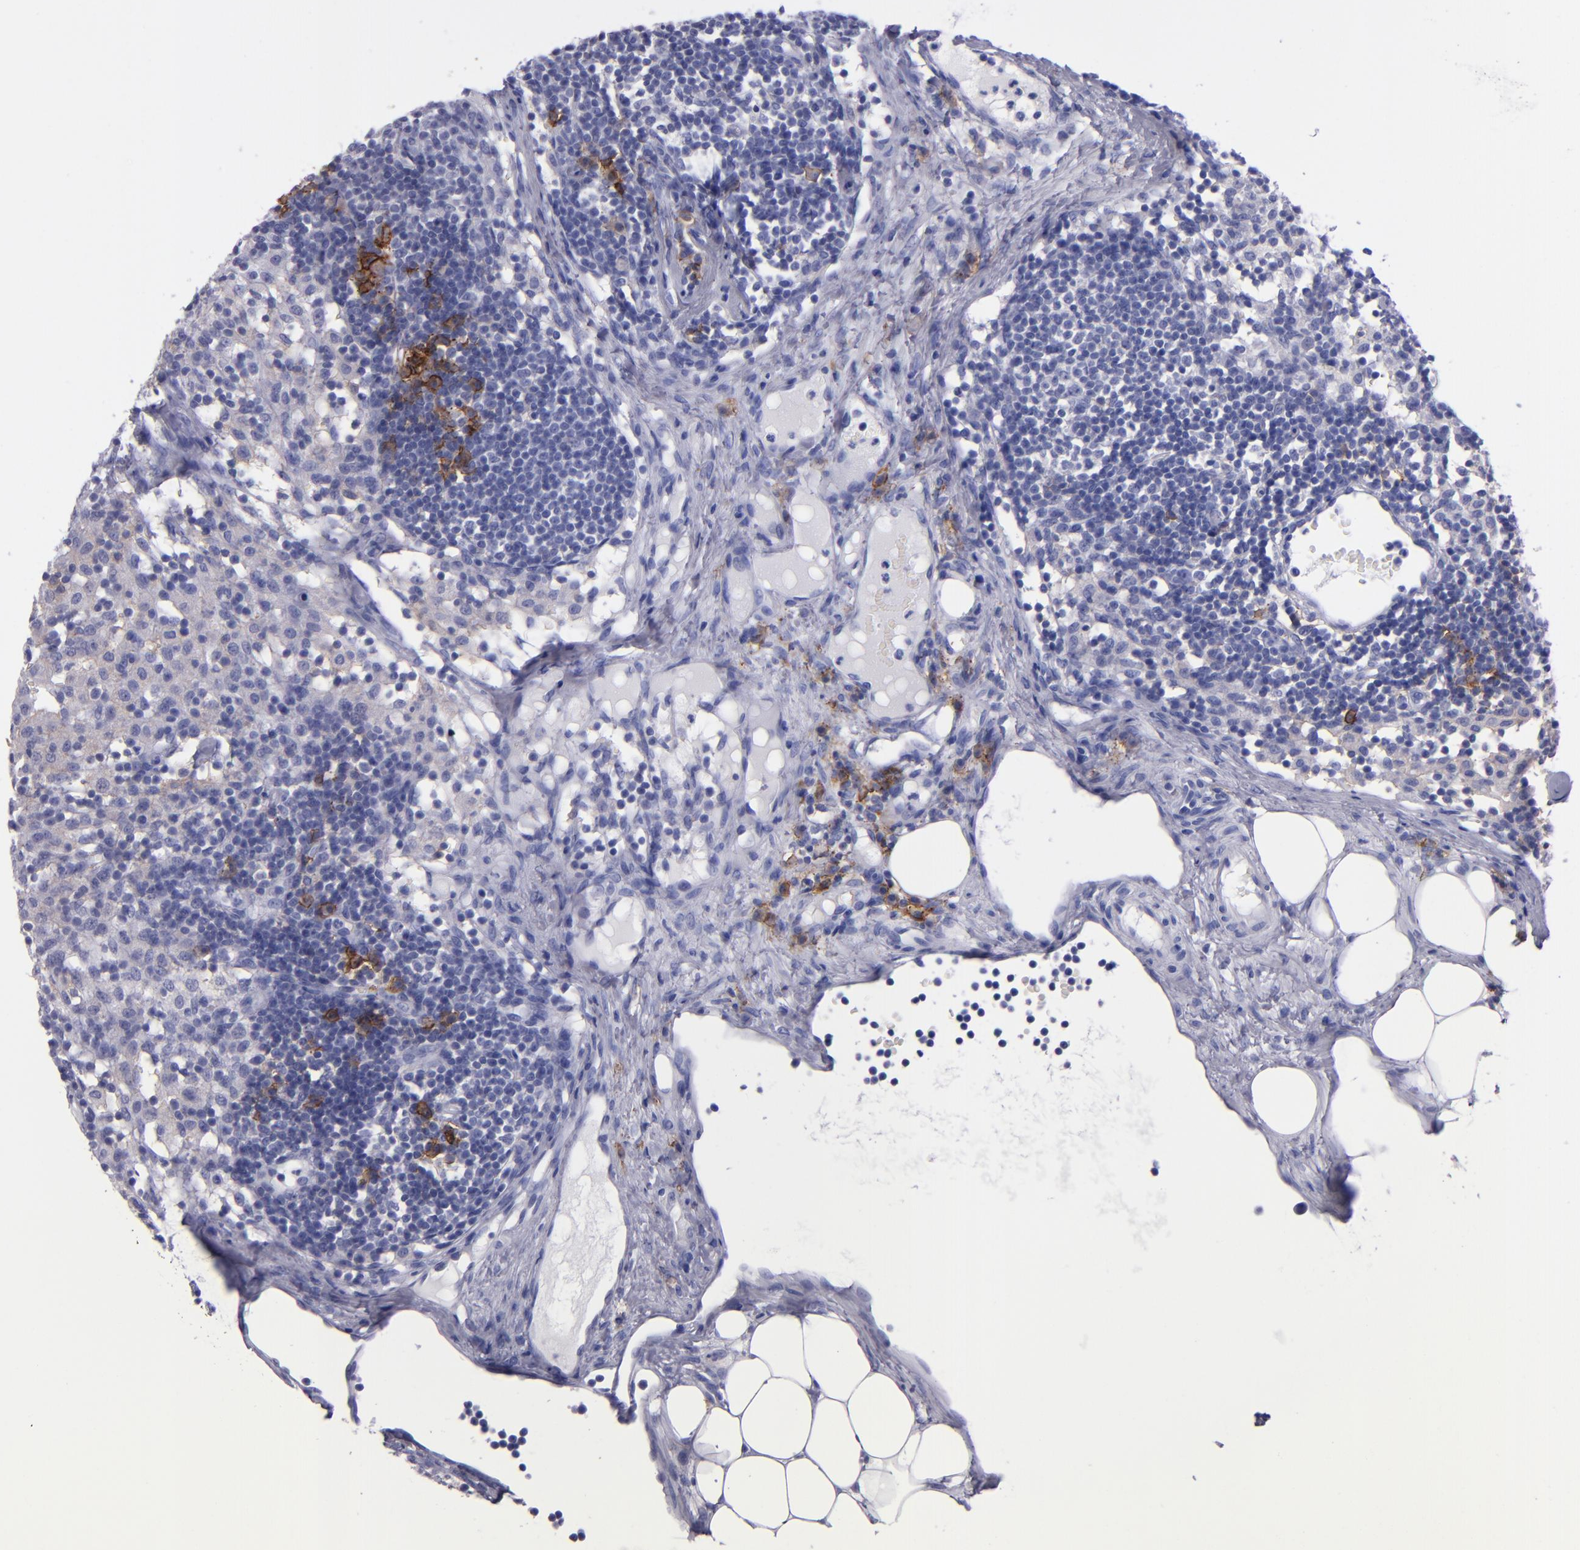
{"staining": {"intensity": "negative", "quantity": "none", "location": "none"}, "tissue": "lymph node", "cell_type": "Germinal center cells", "image_type": "normal", "snomed": [{"axis": "morphology", "description": "Normal tissue, NOS"}, {"axis": "topography", "description": "Lymph node"}], "caption": "A histopathology image of lymph node stained for a protein reveals no brown staining in germinal center cells. The staining is performed using DAB brown chromogen with nuclei counter-stained in using hematoxylin.", "gene": "CD38", "patient": {"sex": "female", "age": 42}}